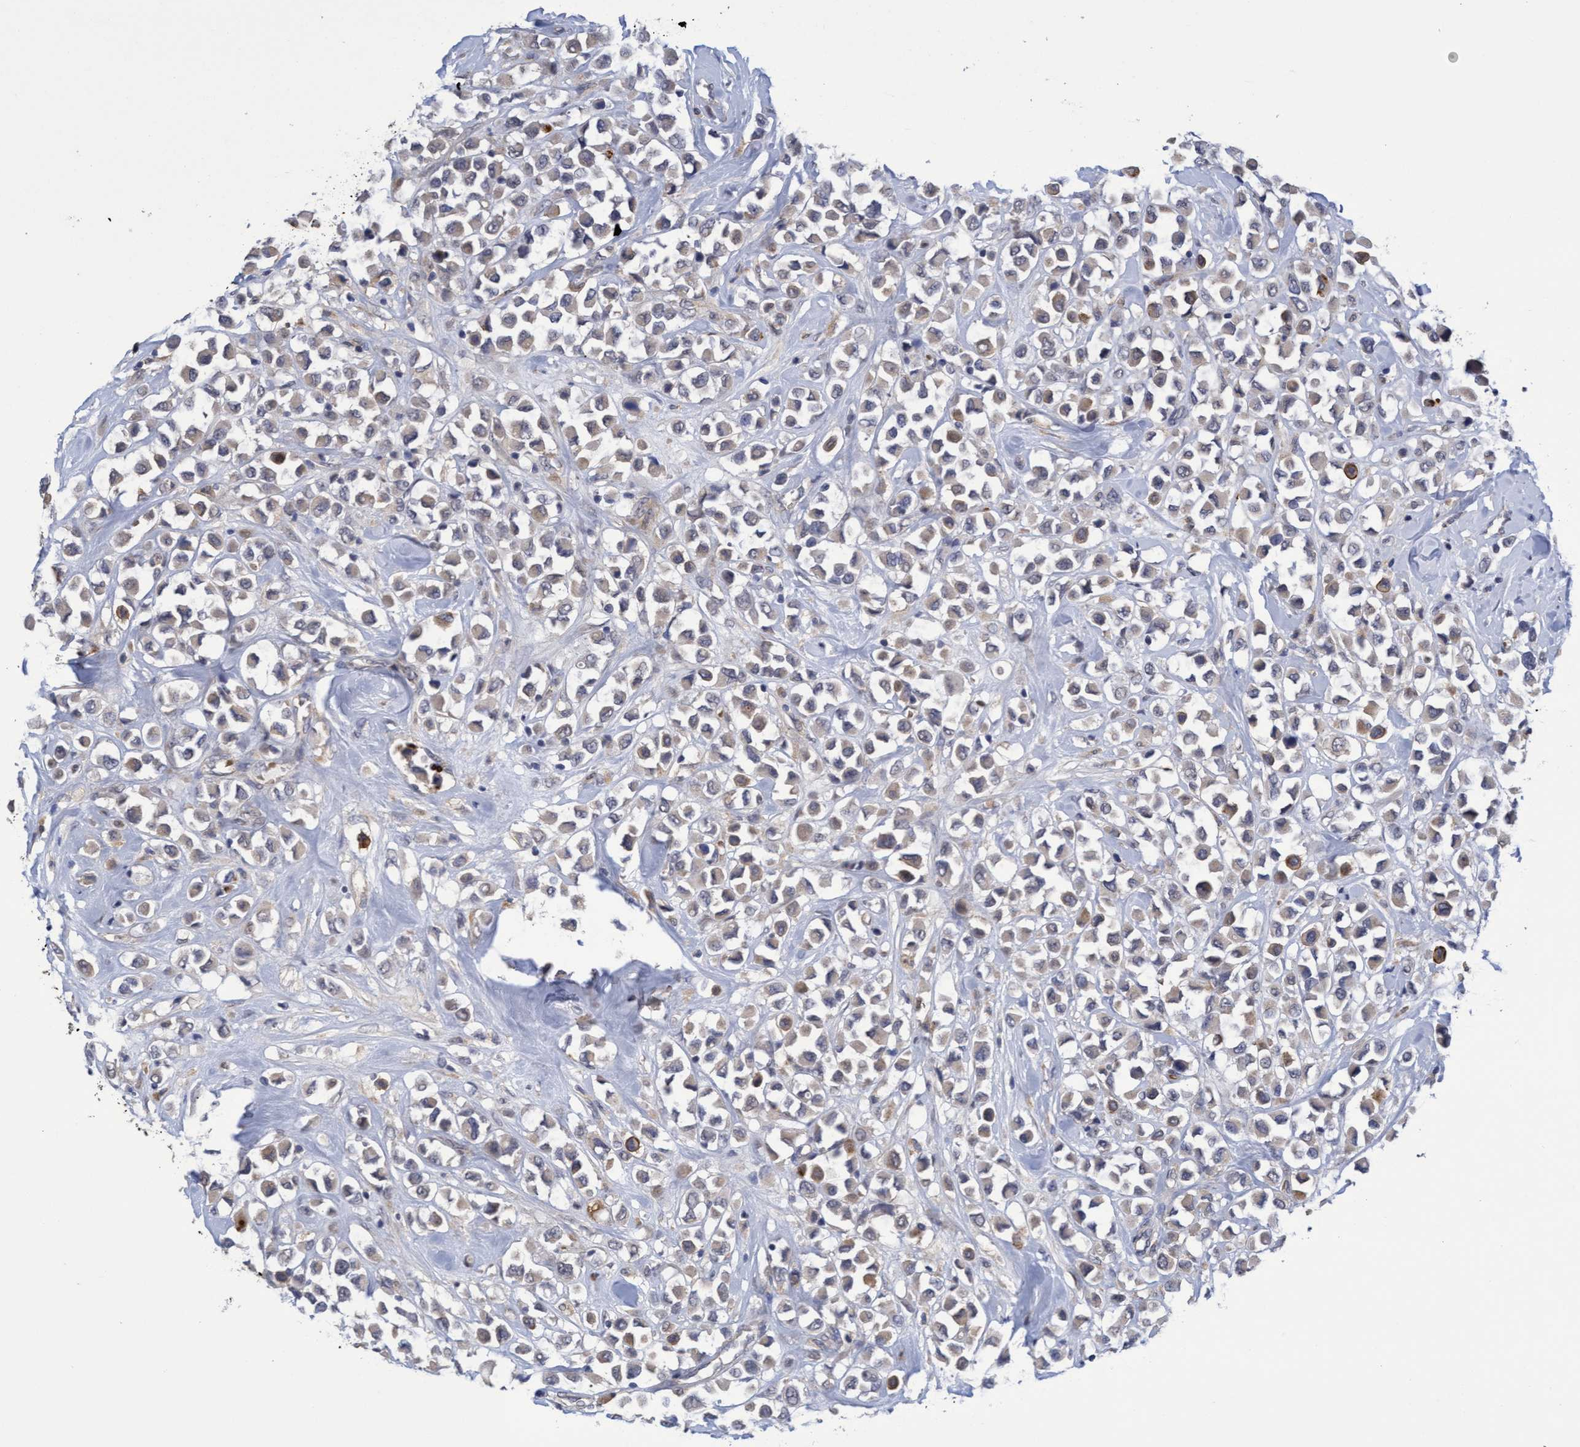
{"staining": {"intensity": "weak", "quantity": ">75%", "location": "cytoplasmic/membranous"}, "tissue": "breast cancer", "cell_type": "Tumor cells", "image_type": "cancer", "snomed": [{"axis": "morphology", "description": "Duct carcinoma"}, {"axis": "topography", "description": "Breast"}], "caption": "Approximately >75% of tumor cells in human infiltrating ductal carcinoma (breast) exhibit weak cytoplasmic/membranous protein staining as visualized by brown immunohistochemical staining.", "gene": "SEMA4D", "patient": {"sex": "female", "age": 61}}